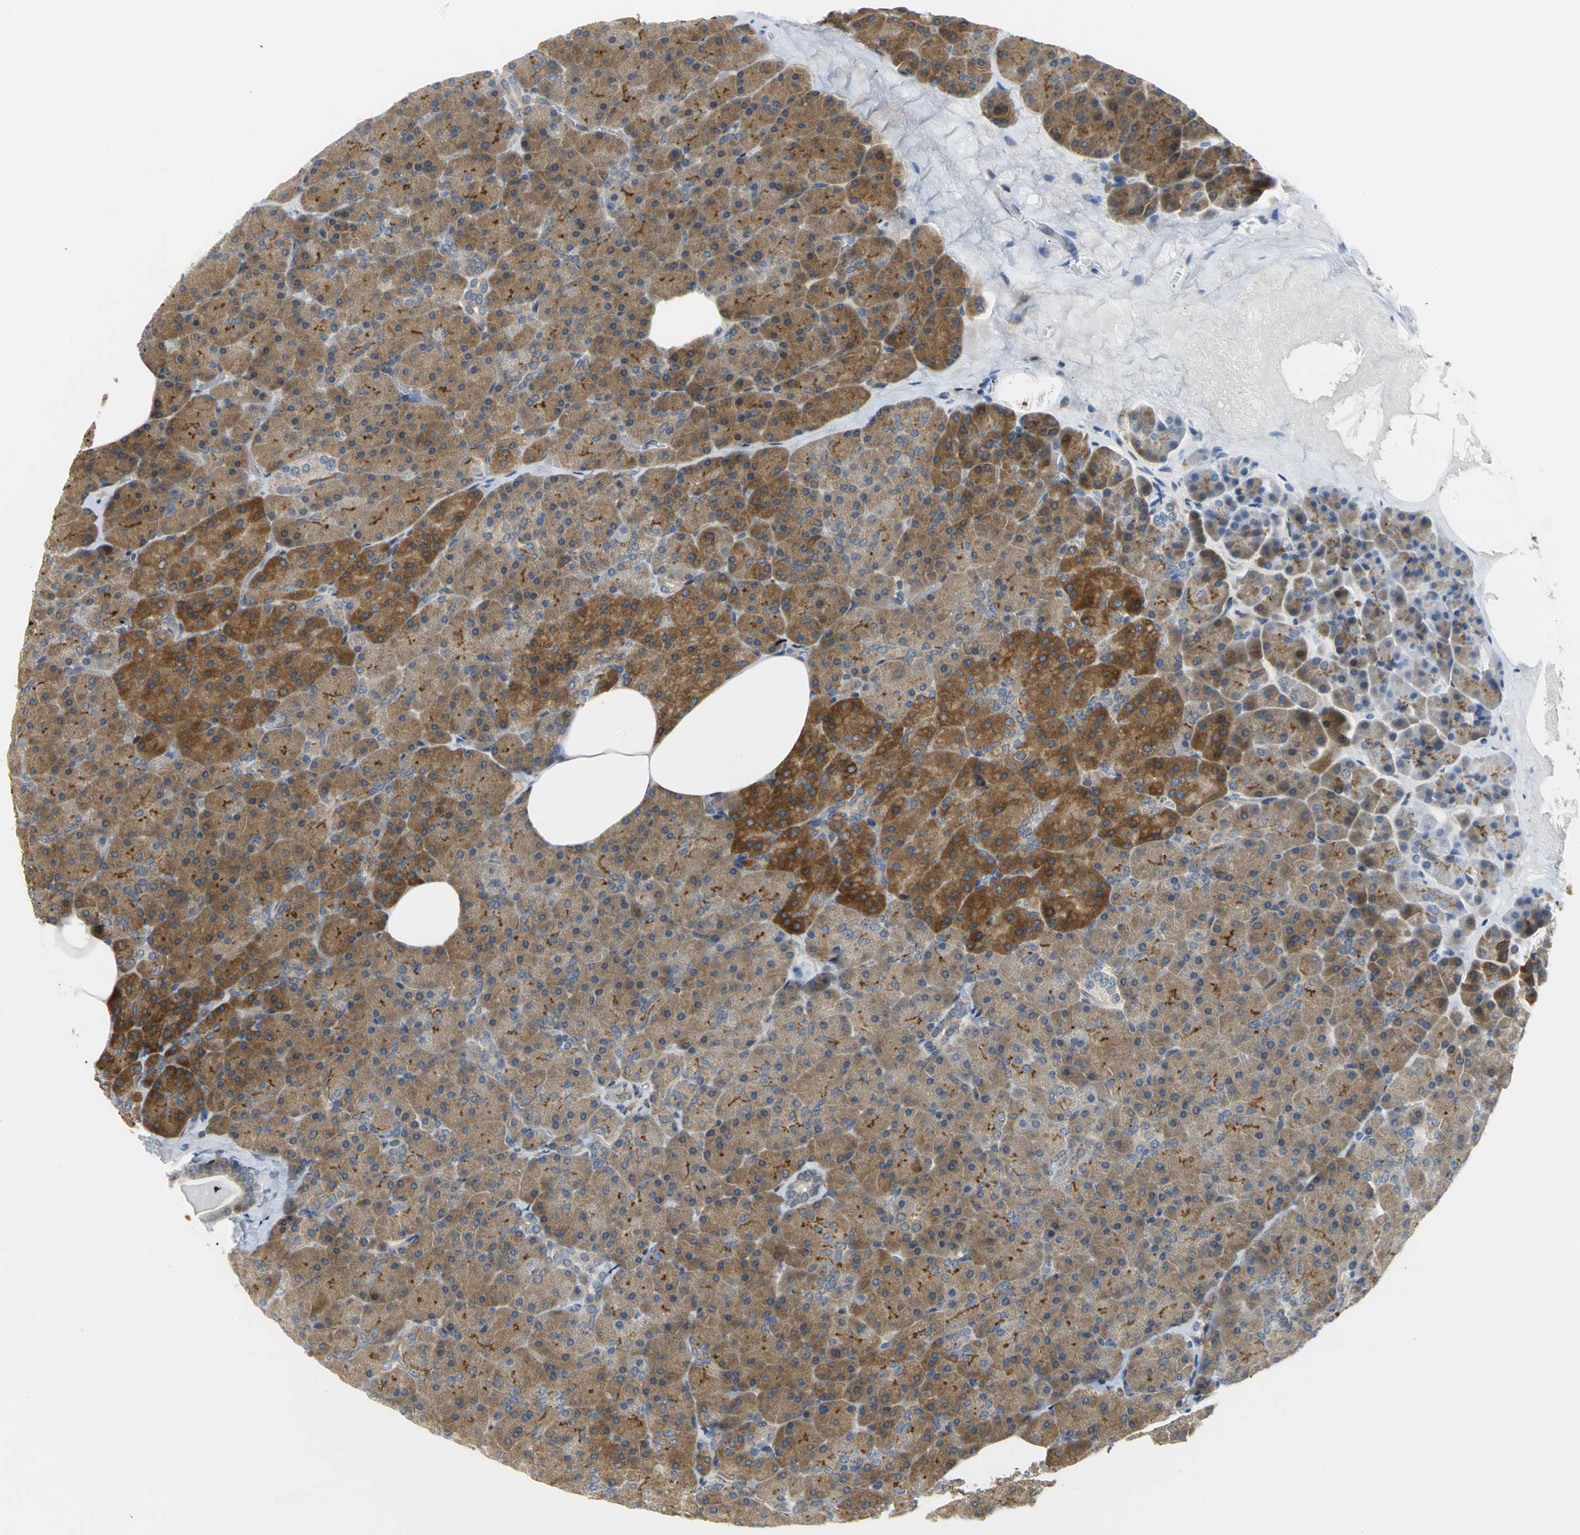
{"staining": {"intensity": "moderate", "quantity": ">75%", "location": "cytoplasmic/membranous"}, "tissue": "pancreas", "cell_type": "Exocrine glandular cells", "image_type": "normal", "snomed": [{"axis": "morphology", "description": "Normal tissue, NOS"}, {"axis": "topography", "description": "Pancreas"}], "caption": "Exocrine glandular cells demonstrate medium levels of moderate cytoplasmic/membranous positivity in about >75% of cells in unremarkable pancreas.", "gene": "YBX1", "patient": {"sex": "female", "age": 35}}